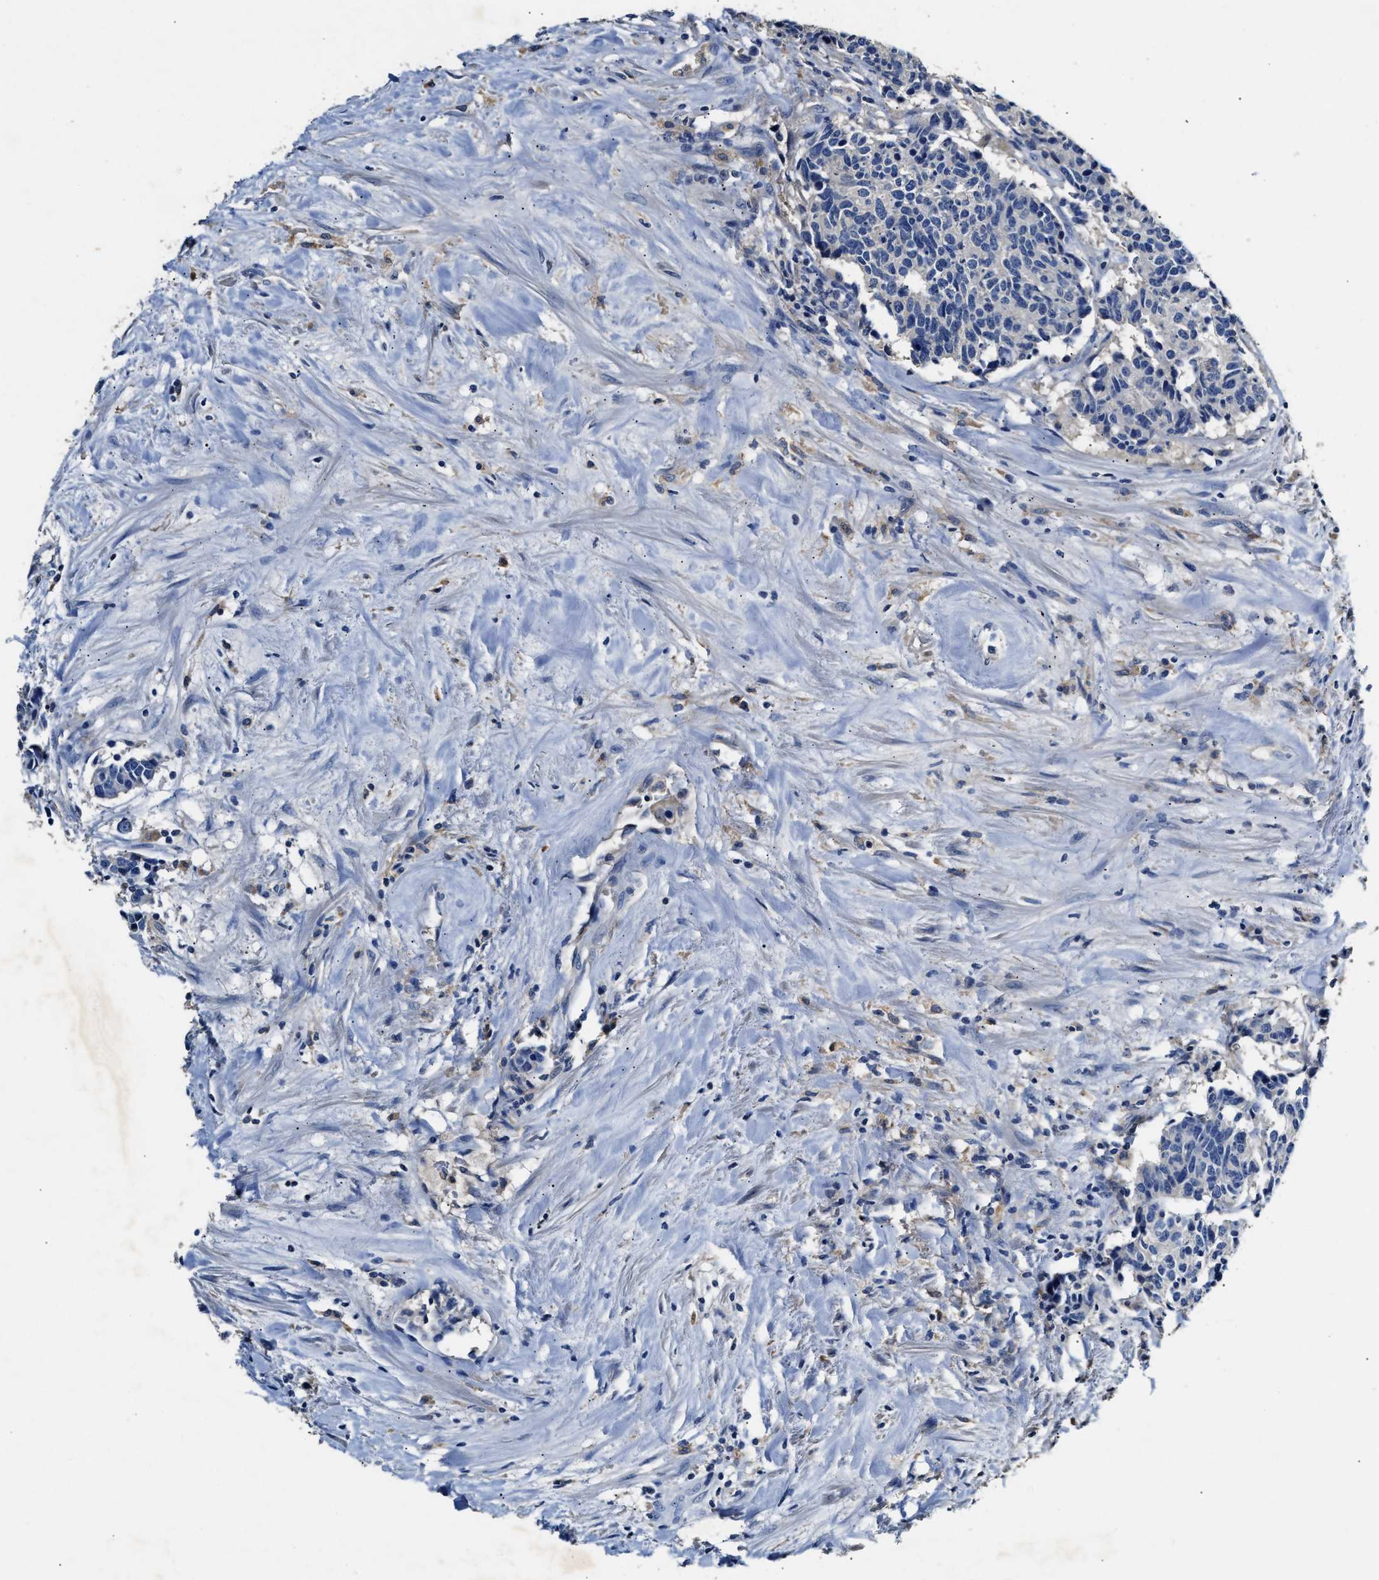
{"staining": {"intensity": "negative", "quantity": "none", "location": "none"}, "tissue": "carcinoid", "cell_type": "Tumor cells", "image_type": "cancer", "snomed": [{"axis": "morphology", "description": "Carcinoma, NOS"}, {"axis": "morphology", "description": "Carcinoid, malignant, NOS"}, {"axis": "topography", "description": "Urinary bladder"}], "caption": "Human carcinoma stained for a protein using immunohistochemistry shows no expression in tumor cells.", "gene": "SLCO2B1", "patient": {"sex": "male", "age": 57}}